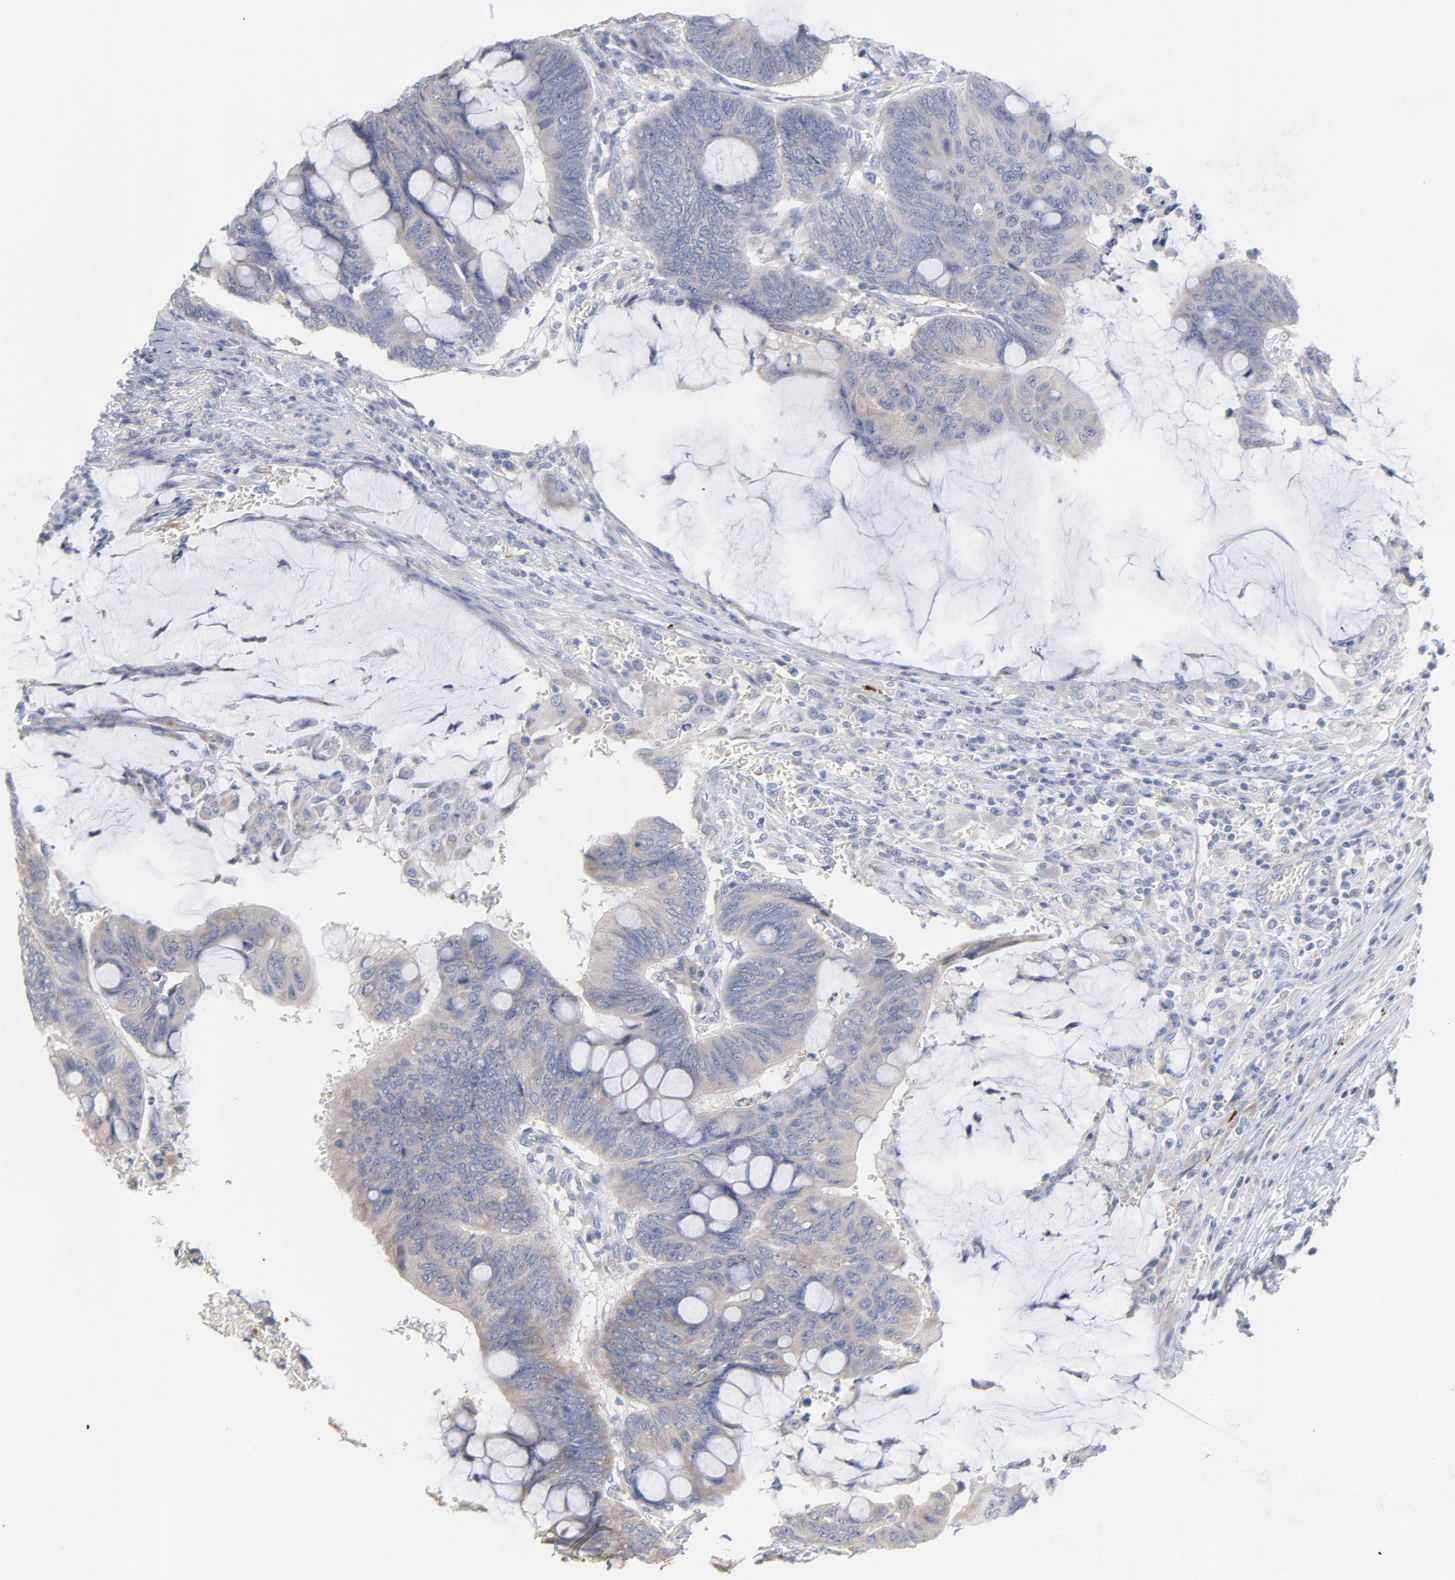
{"staining": {"intensity": "weak", "quantity": ">75%", "location": "cytoplasmic/membranous"}, "tissue": "colorectal cancer", "cell_type": "Tumor cells", "image_type": "cancer", "snomed": [{"axis": "morphology", "description": "Normal tissue, NOS"}, {"axis": "morphology", "description": "Adenocarcinoma, NOS"}, {"axis": "topography", "description": "Rectum"}], "caption": "Immunohistochemical staining of colorectal cancer exhibits low levels of weak cytoplasmic/membranous protein staining in approximately >75% of tumor cells.", "gene": "CPE", "patient": {"sex": "male", "age": 92}}